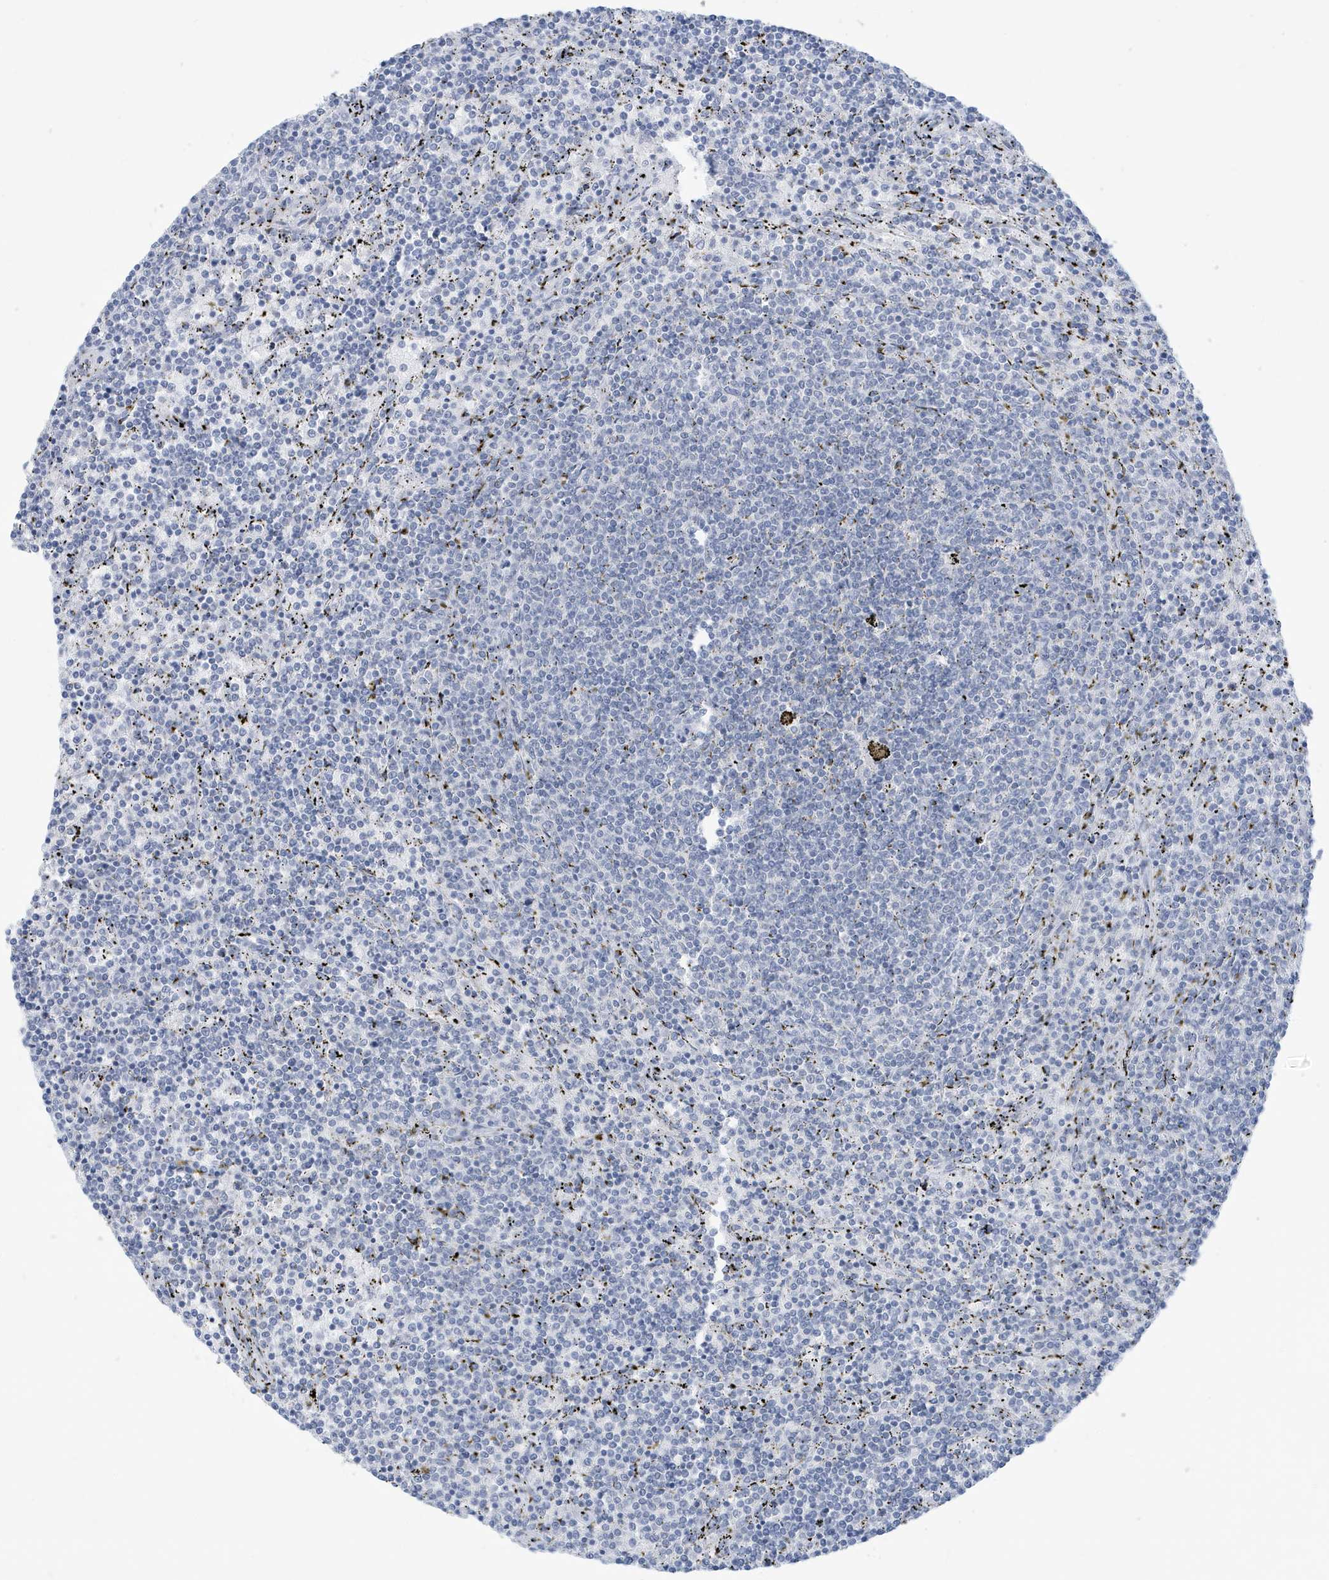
{"staining": {"intensity": "negative", "quantity": "none", "location": "none"}, "tissue": "lymphoma", "cell_type": "Tumor cells", "image_type": "cancer", "snomed": [{"axis": "morphology", "description": "Malignant lymphoma, non-Hodgkin's type, Low grade"}, {"axis": "topography", "description": "Spleen"}], "caption": "This image is of lymphoma stained with immunohistochemistry (IHC) to label a protein in brown with the nuclei are counter-stained blue. There is no positivity in tumor cells. (DAB IHC with hematoxylin counter stain).", "gene": "PERM1", "patient": {"sex": "female", "age": 50}}